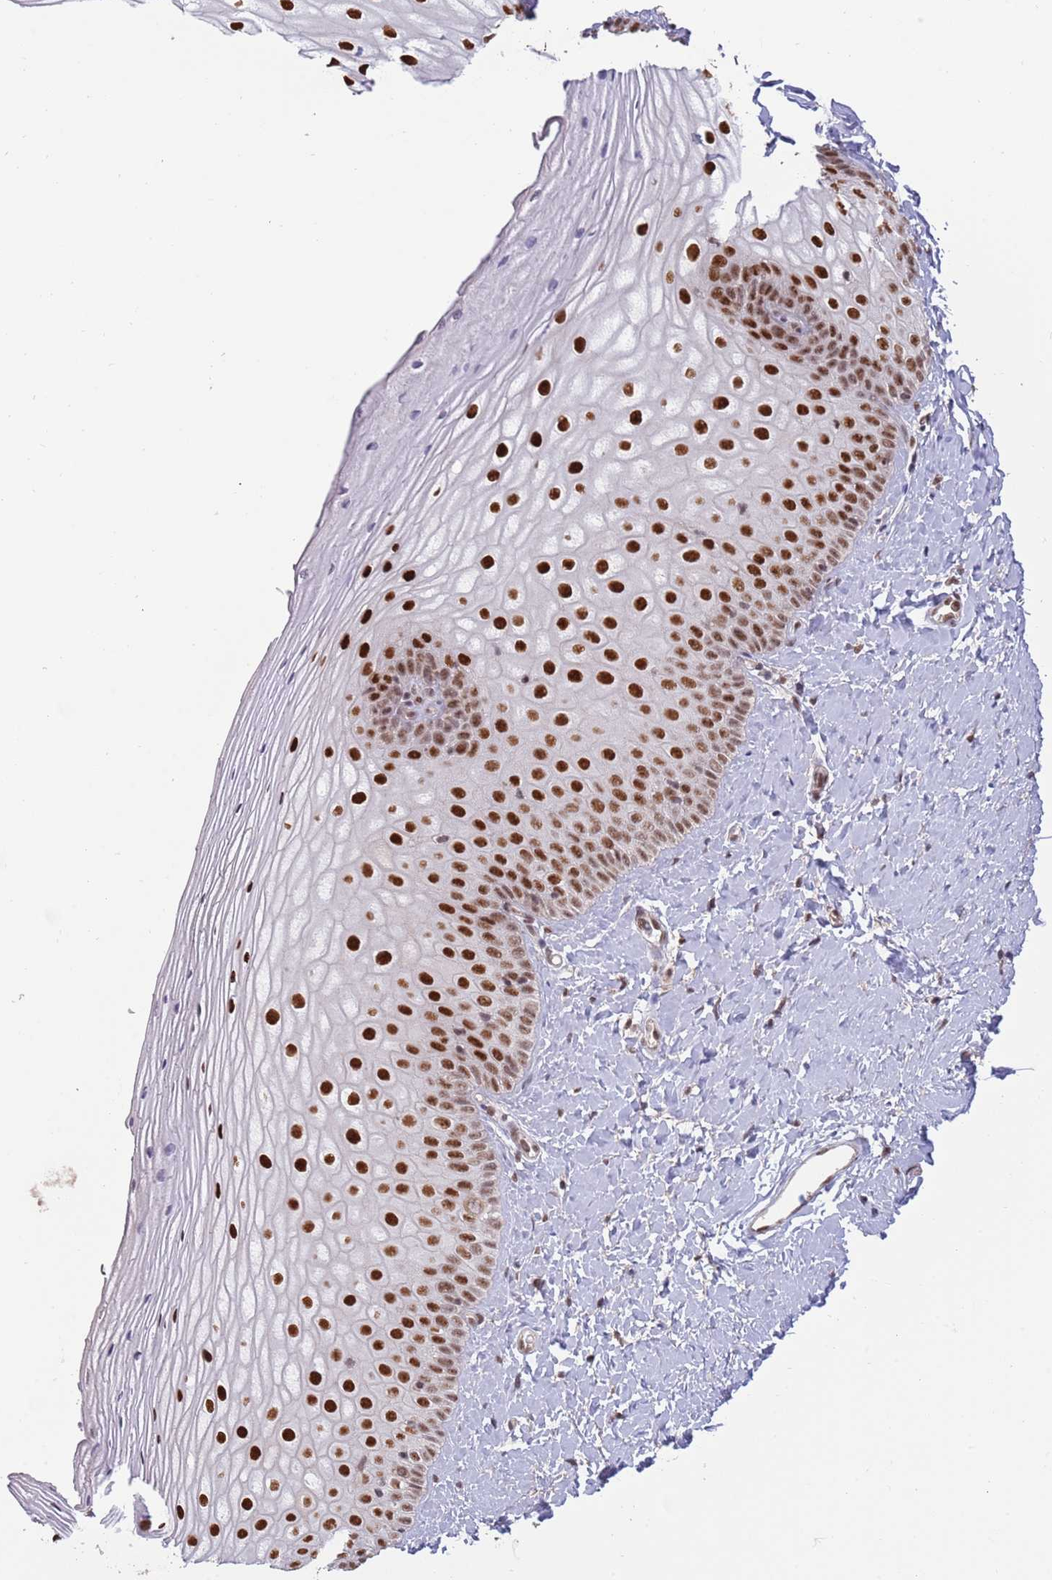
{"staining": {"intensity": "strong", "quantity": ">75%", "location": "nuclear"}, "tissue": "vagina", "cell_type": "Squamous epithelial cells", "image_type": "normal", "snomed": [{"axis": "morphology", "description": "Normal tissue, NOS"}, {"axis": "topography", "description": "Vagina"}], "caption": "Protein expression analysis of benign vagina exhibits strong nuclear positivity in about >75% of squamous epithelial cells. The protein of interest is shown in brown color, while the nuclei are stained blue.", "gene": "ZBTB7A", "patient": {"sex": "female", "age": 65}}